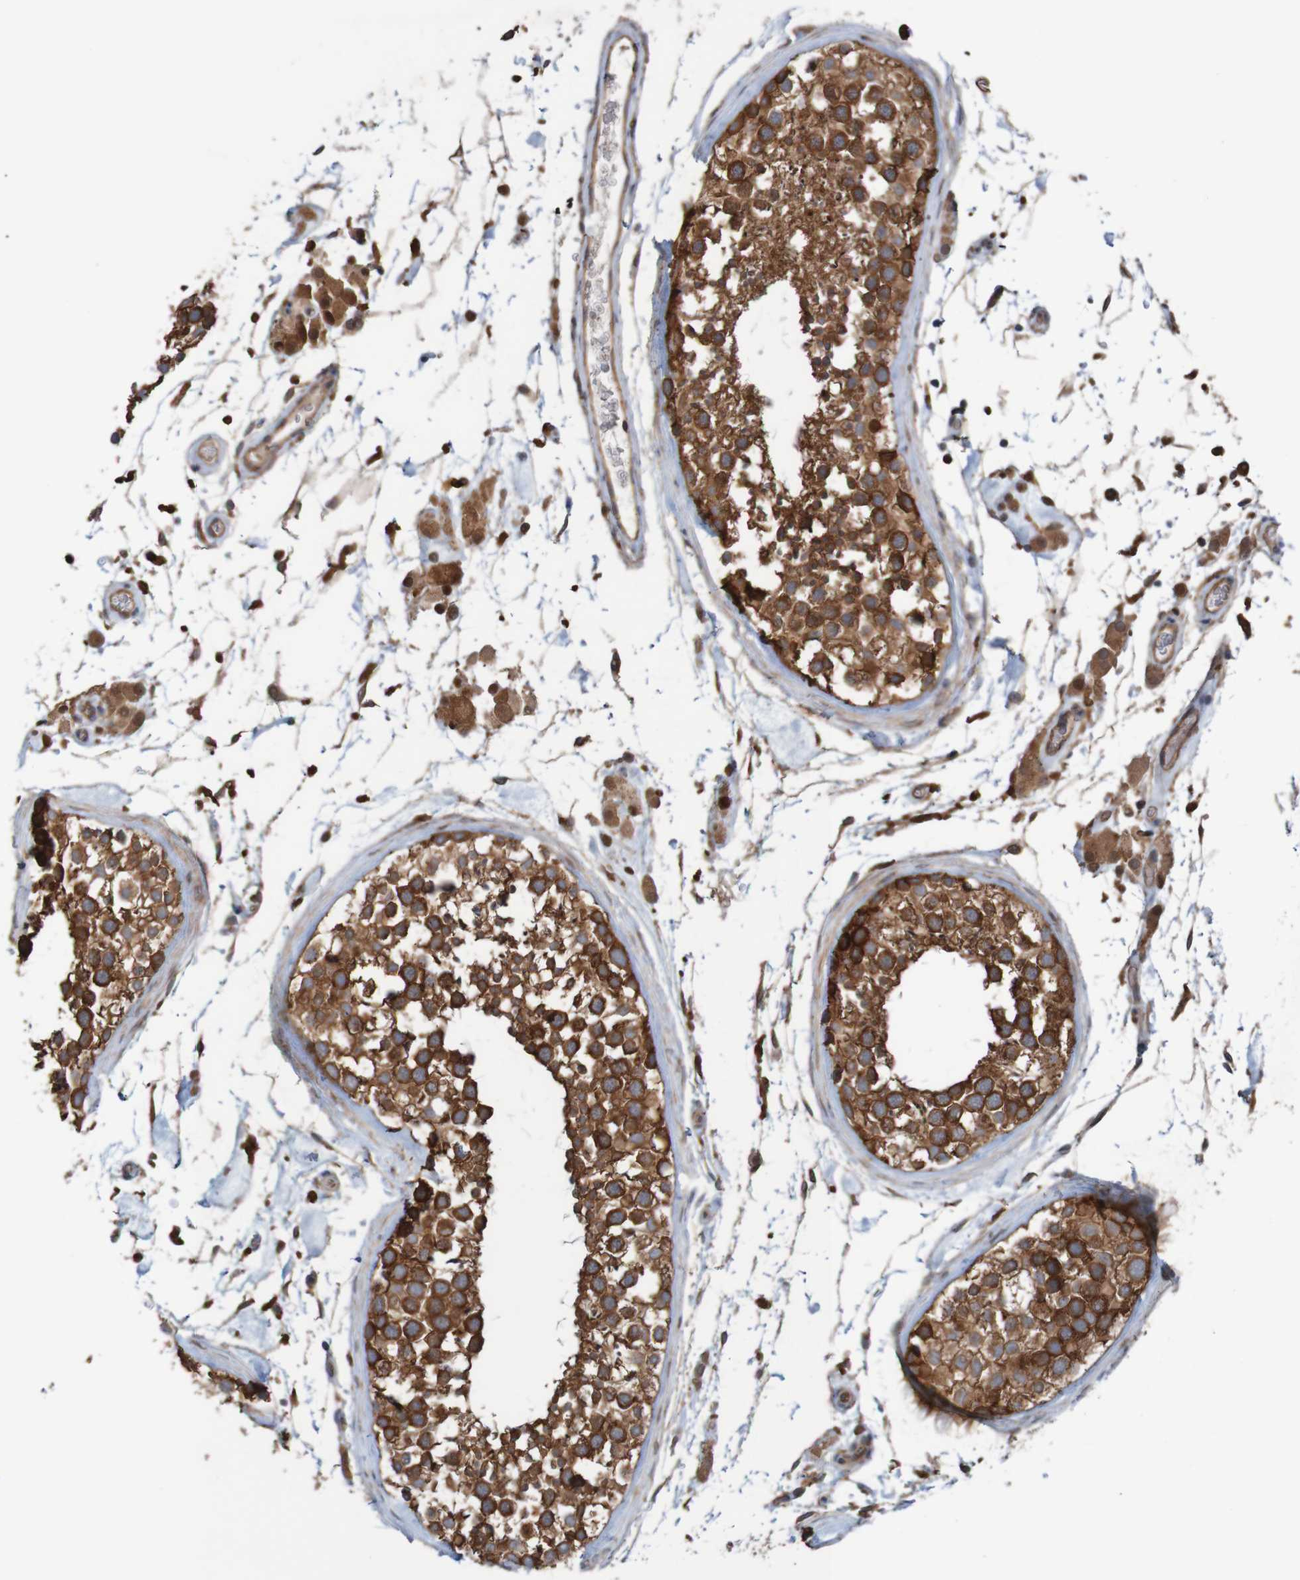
{"staining": {"intensity": "strong", "quantity": ">75%", "location": "cytoplasmic/membranous"}, "tissue": "testis", "cell_type": "Cells in seminiferous ducts", "image_type": "normal", "snomed": [{"axis": "morphology", "description": "Normal tissue, NOS"}, {"axis": "topography", "description": "Testis"}], "caption": "IHC of normal testis demonstrates high levels of strong cytoplasmic/membranous staining in approximately >75% of cells in seminiferous ducts.", "gene": "ARHGEF11", "patient": {"sex": "male", "age": 46}}